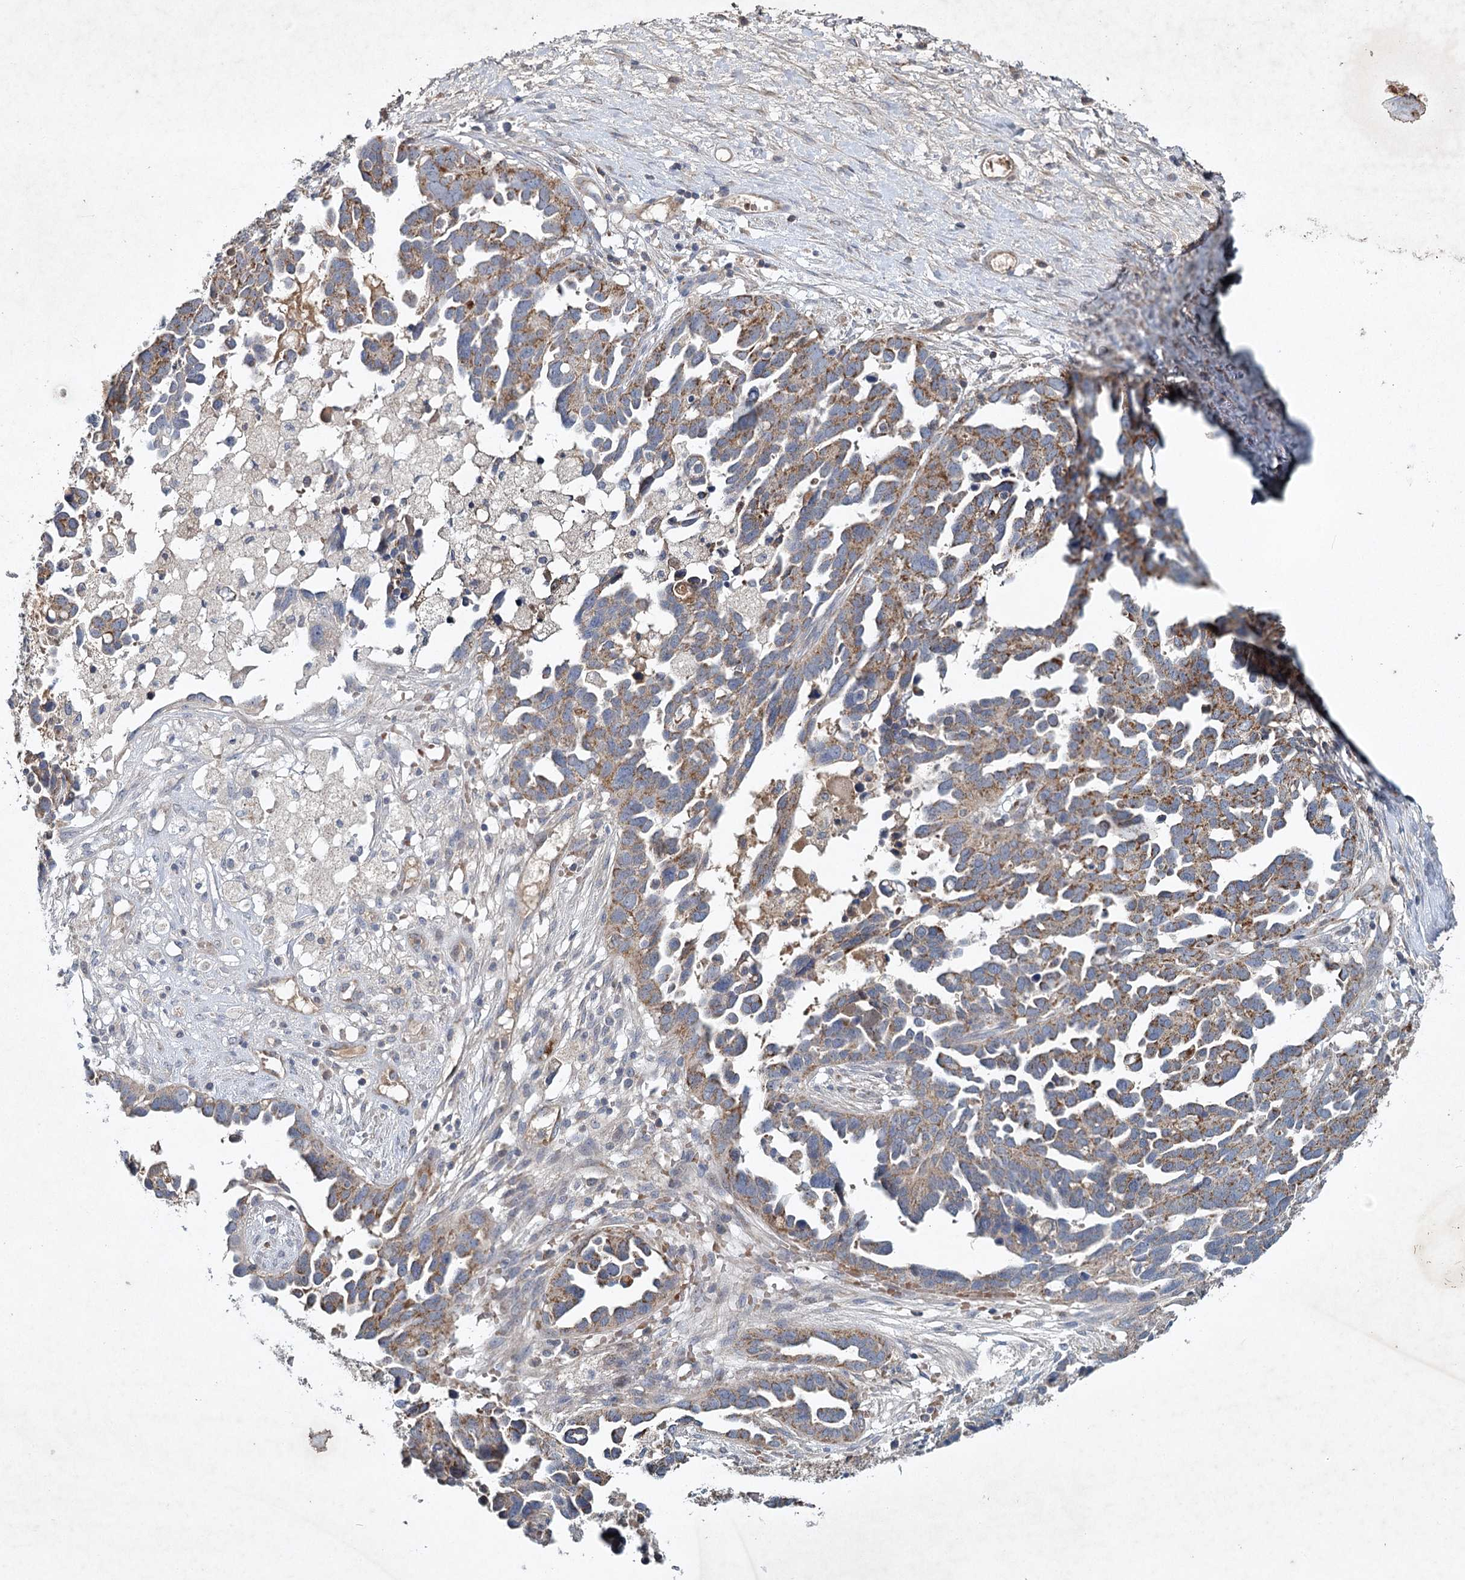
{"staining": {"intensity": "weak", "quantity": ">75%", "location": "cytoplasmic/membranous"}, "tissue": "ovarian cancer", "cell_type": "Tumor cells", "image_type": "cancer", "snomed": [{"axis": "morphology", "description": "Cystadenocarcinoma, serous, NOS"}, {"axis": "topography", "description": "Ovary"}], "caption": "Immunohistochemistry (IHC) micrograph of serous cystadenocarcinoma (ovarian) stained for a protein (brown), which shows low levels of weak cytoplasmic/membranous expression in approximately >75% of tumor cells.", "gene": "MRPL44", "patient": {"sex": "female", "age": 54}}